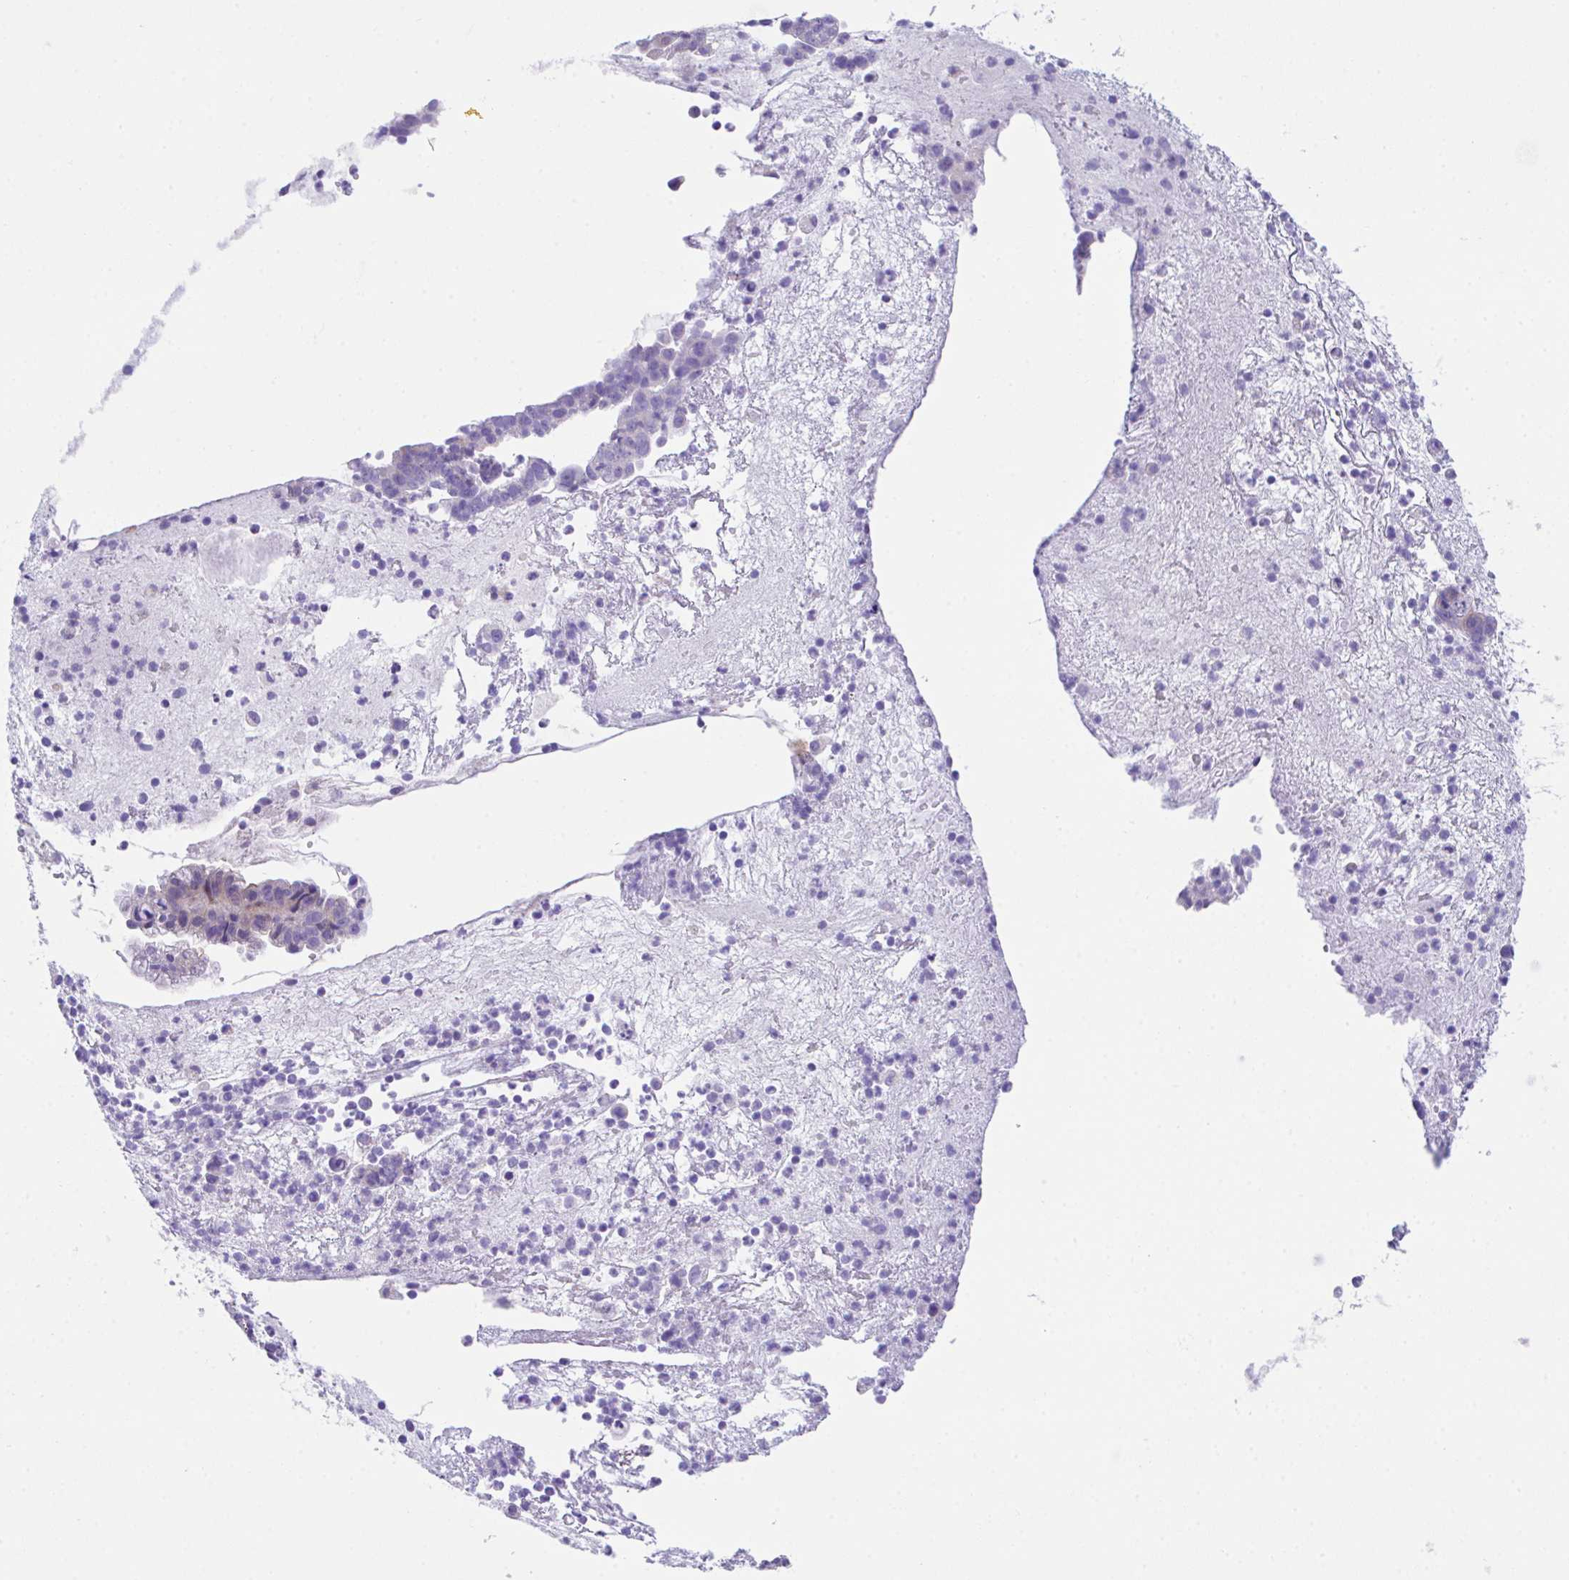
{"staining": {"intensity": "negative", "quantity": "none", "location": "none"}, "tissue": "endometrial cancer", "cell_type": "Tumor cells", "image_type": "cancer", "snomed": [{"axis": "morphology", "description": "Adenocarcinoma, NOS"}, {"axis": "topography", "description": "Endometrium"}], "caption": "Immunohistochemistry (IHC) image of neoplastic tissue: adenocarcinoma (endometrial) stained with DAB exhibits no significant protein expression in tumor cells.", "gene": "SLC16A6", "patient": {"sex": "female", "age": 76}}